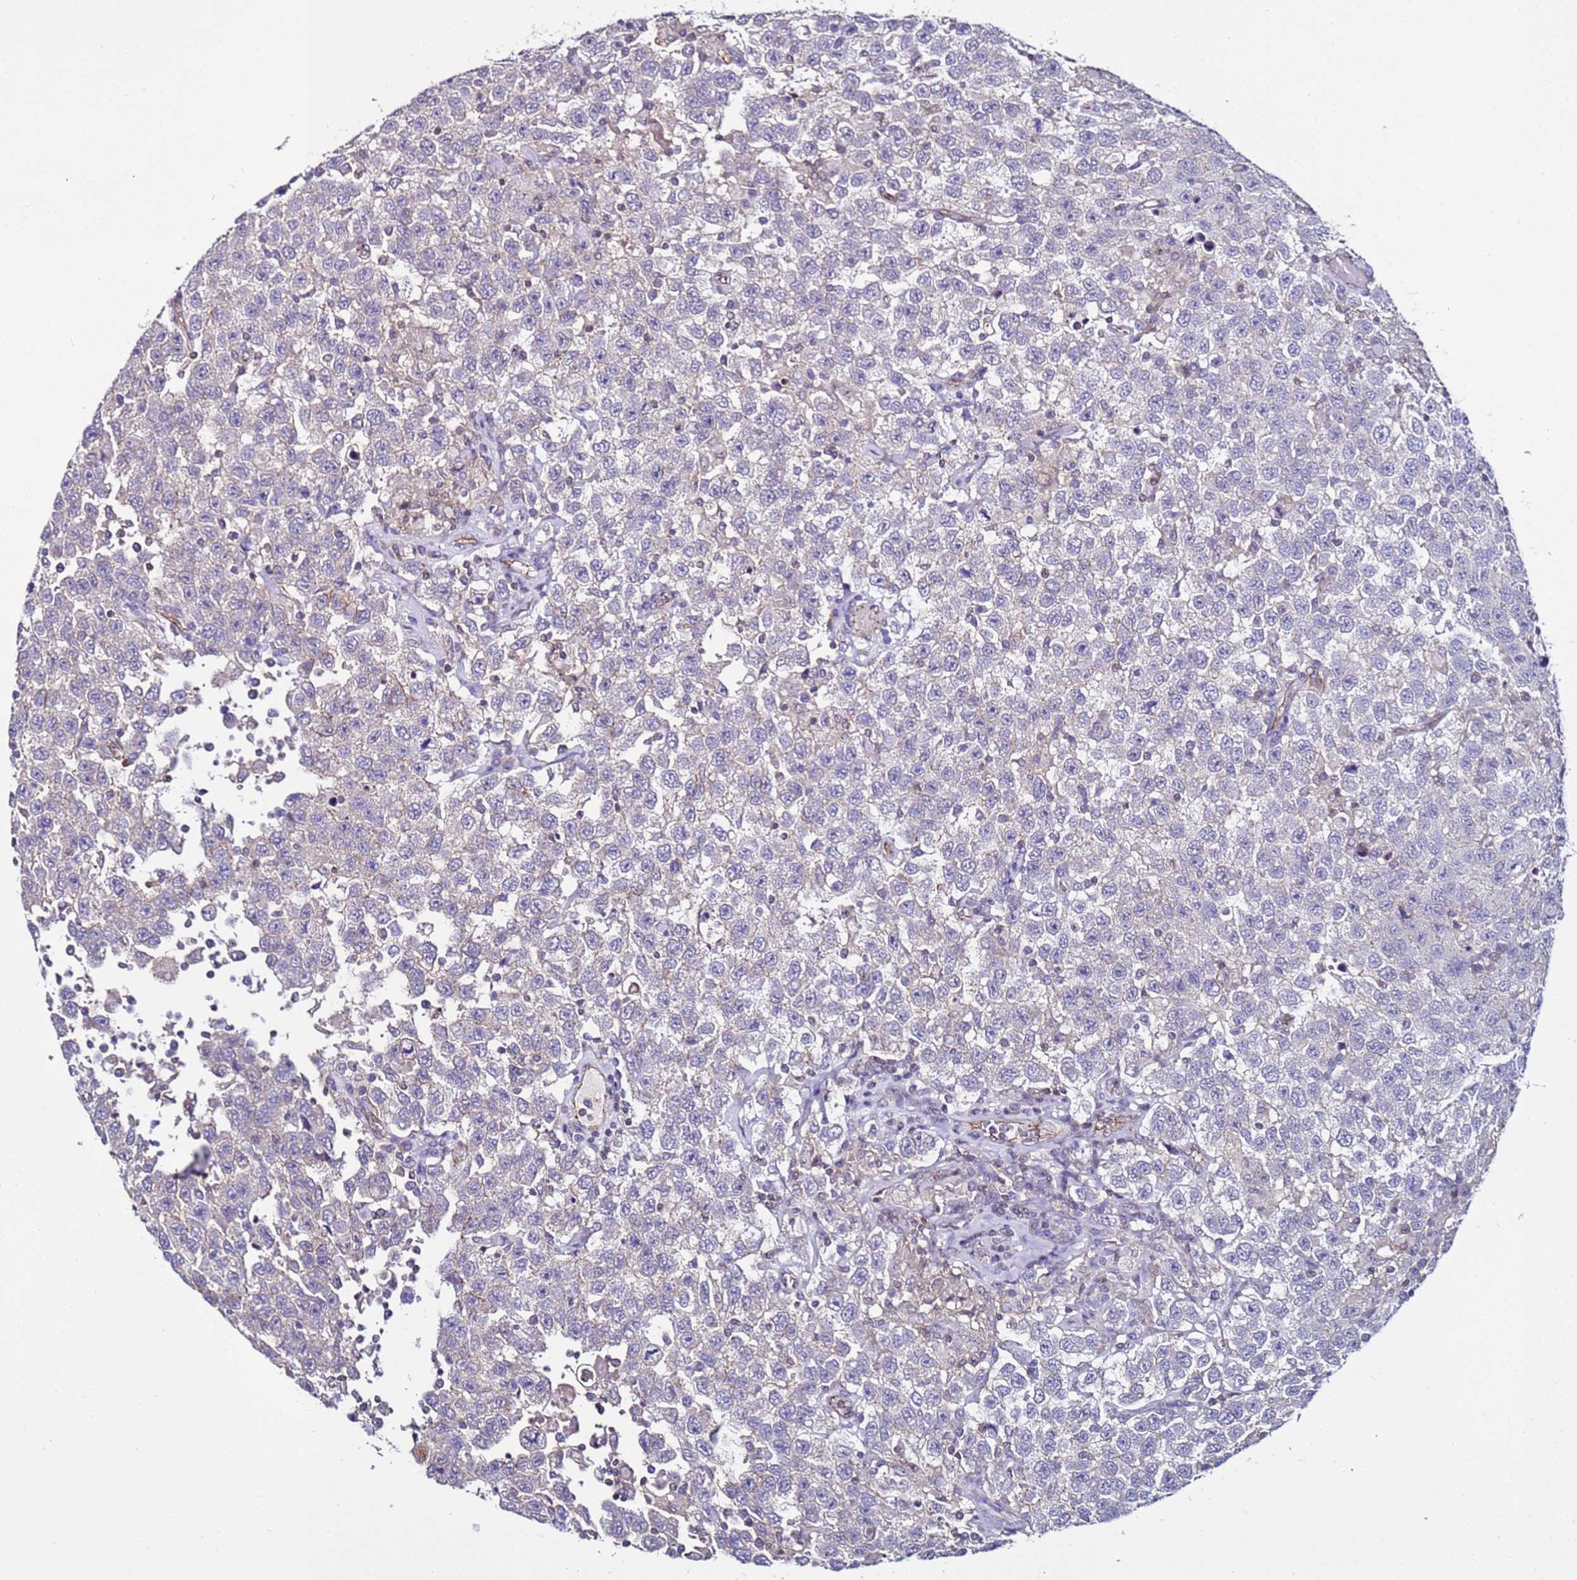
{"staining": {"intensity": "negative", "quantity": "none", "location": "none"}, "tissue": "testis cancer", "cell_type": "Tumor cells", "image_type": "cancer", "snomed": [{"axis": "morphology", "description": "Seminoma, NOS"}, {"axis": "topography", "description": "Testis"}], "caption": "IHC histopathology image of human seminoma (testis) stained for a protein (brown), which displays no positivity in tumor cells.", "gene": "TENM3", "patient": {"sex": "male", "age": 41}}